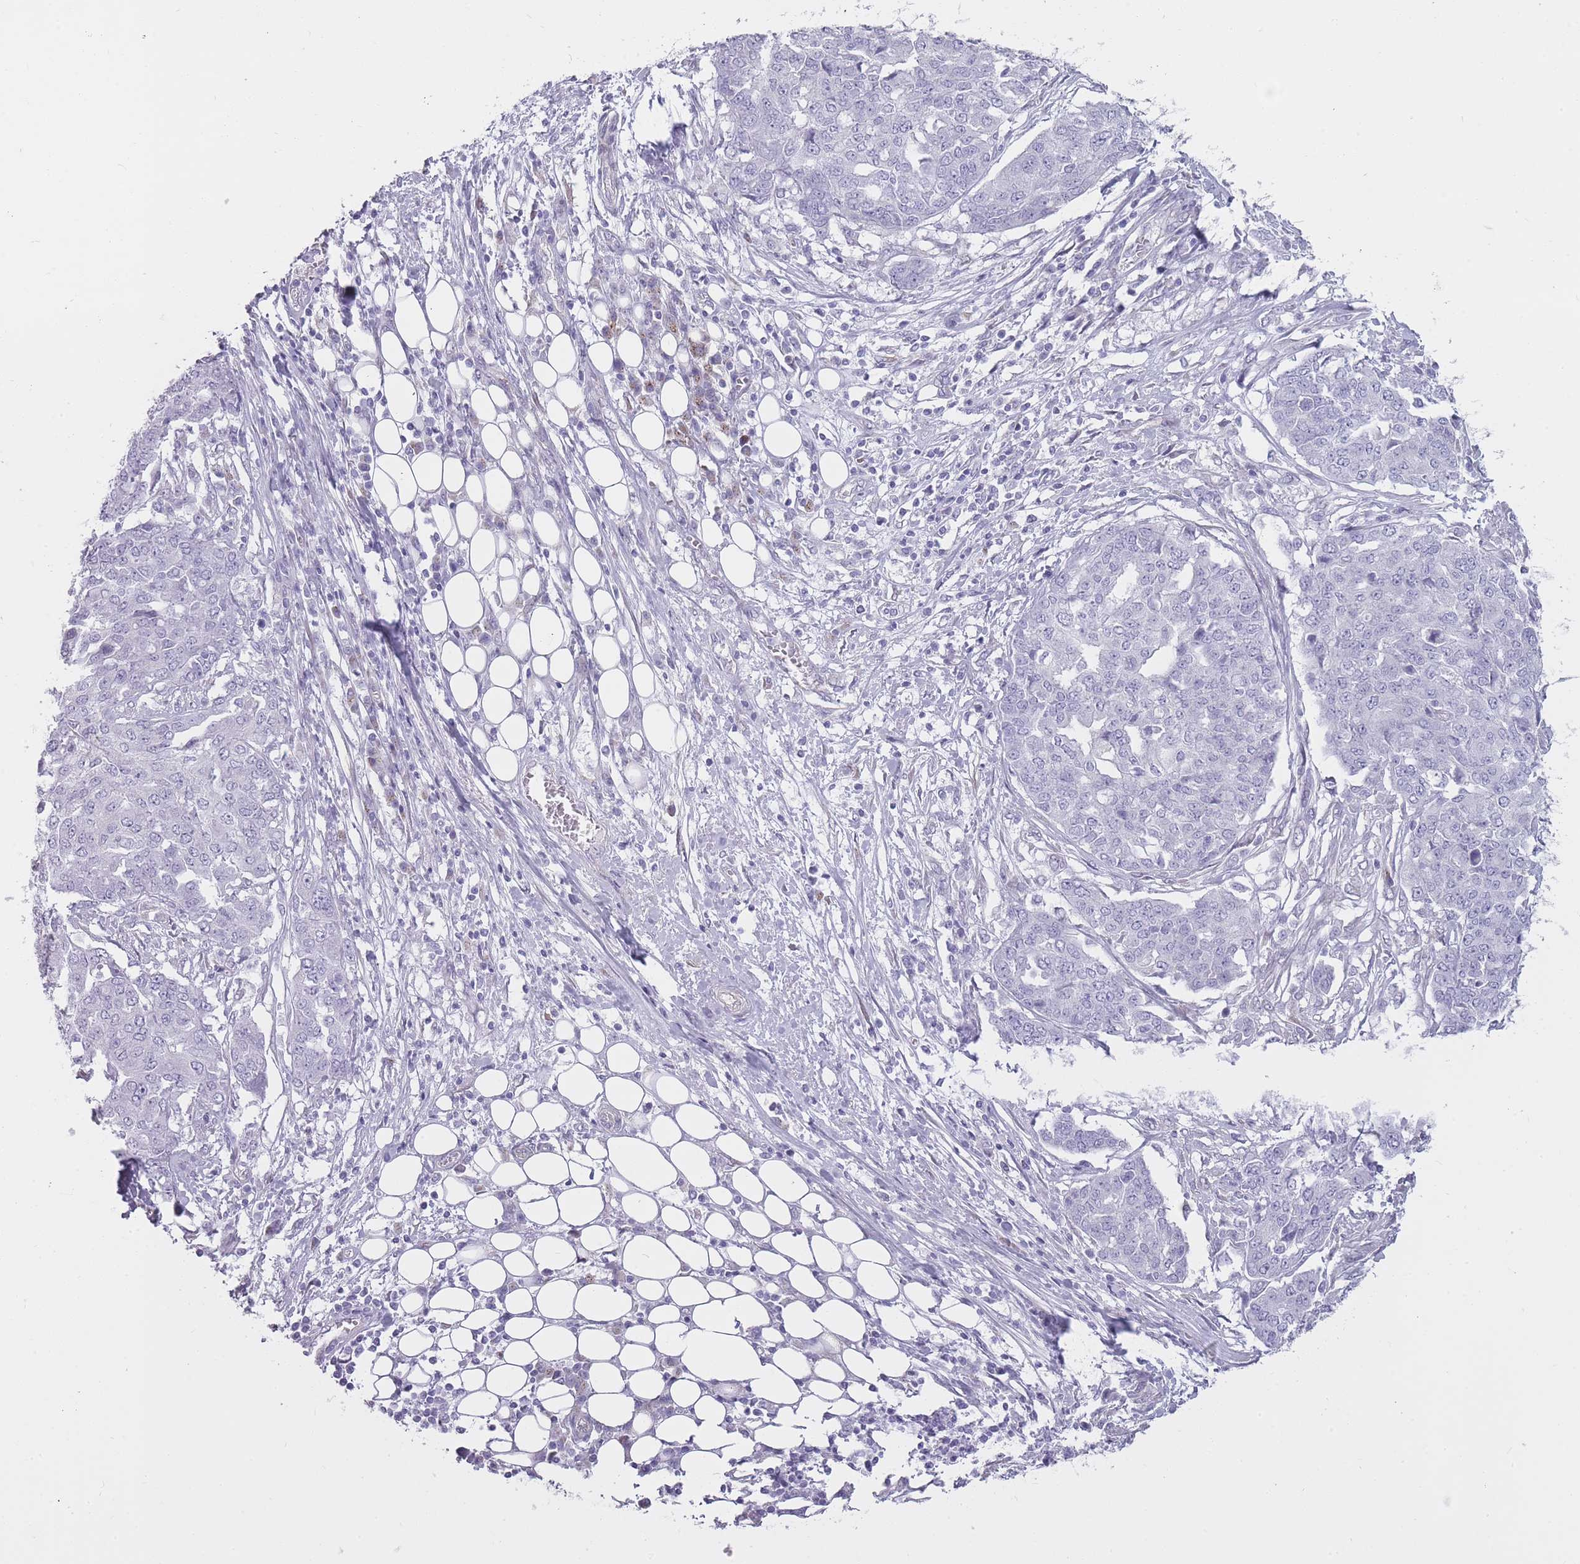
{"staining": {"intensity": "negative", "quantity": "none", "location": "none"}, "tissue": "ovarian cancer", "cell_type": "Tumor cells", "image_type": "cancer", "snomed": [{"axis": "morphology", "description": "Cystadenocarcinoma, serous, NOS"}, {"axis": "topography", "description": "Soft tissue"}, {"axis": "topography", "description": "Ovary"}], "caption": "An immunohistochemistry histopathology image of ovarian serous cystadenocarcinoma is shown. There is no staining in tumor cells of ovarian serous cystadenocarcinoma. (Immunohistochemistry, brightfield microscopy, high magnification).", "gene": "PGRMC2", "patient": {"sex": "female", "age": 57}}